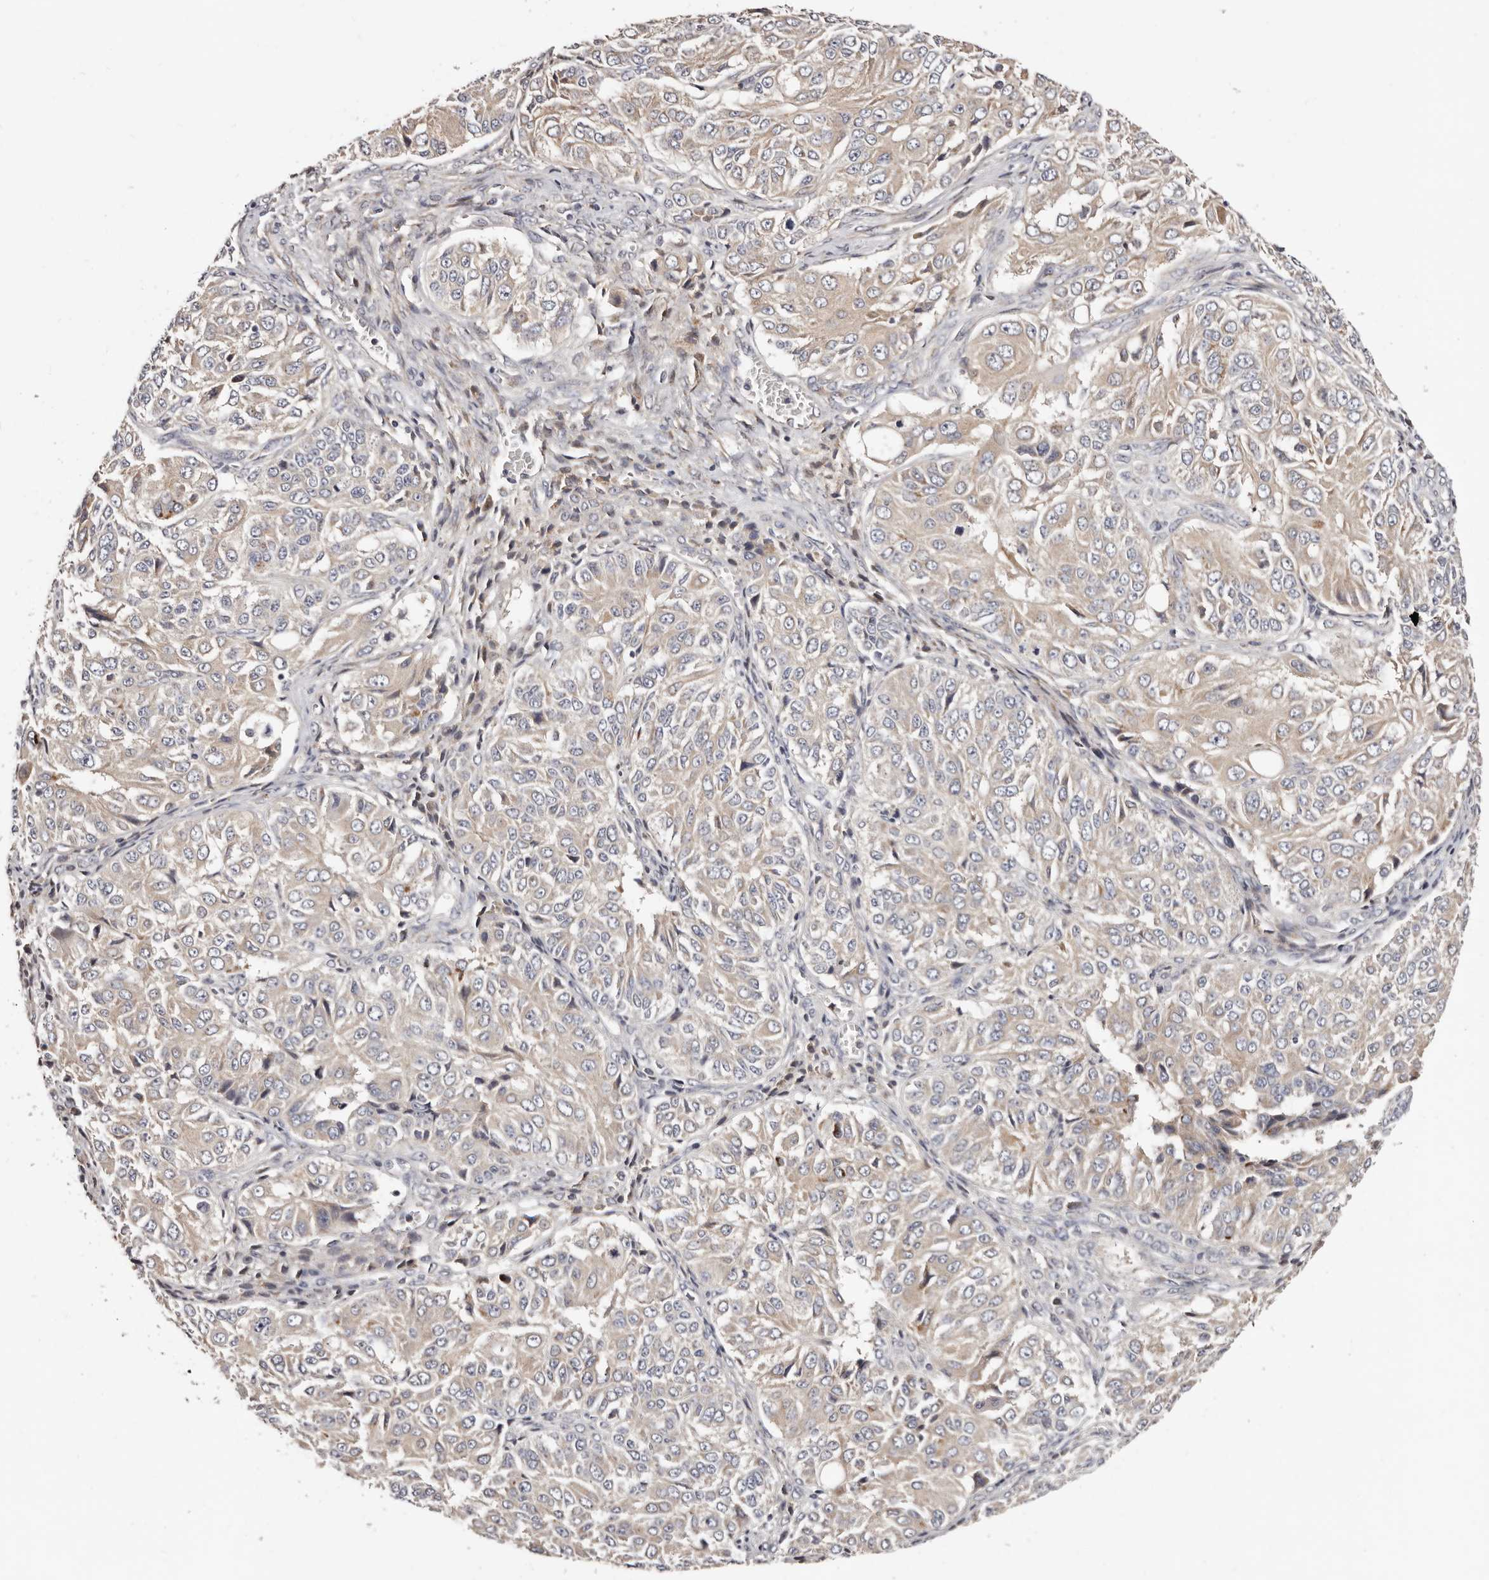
{"staining": {"intensity": "negative", "quantity": "none", "location": "none"}, "tissue": "ovarian cancer", "cell_type": "Tumor cells", "image_type": "cancer", "snomed": [{"axis": "morphology", "description": "Carcinoma, endometroid"}, {"axis": "topography", "description": "Ovary"}], "caption": "Endometroid carcinoma (ovarian) was stained to show a protein in brown. There is no significant positivity in tumor cells. Nuclei are stained in blue.", "gene": "DACT2", "patient": {"sex": "female", "age": 51}}